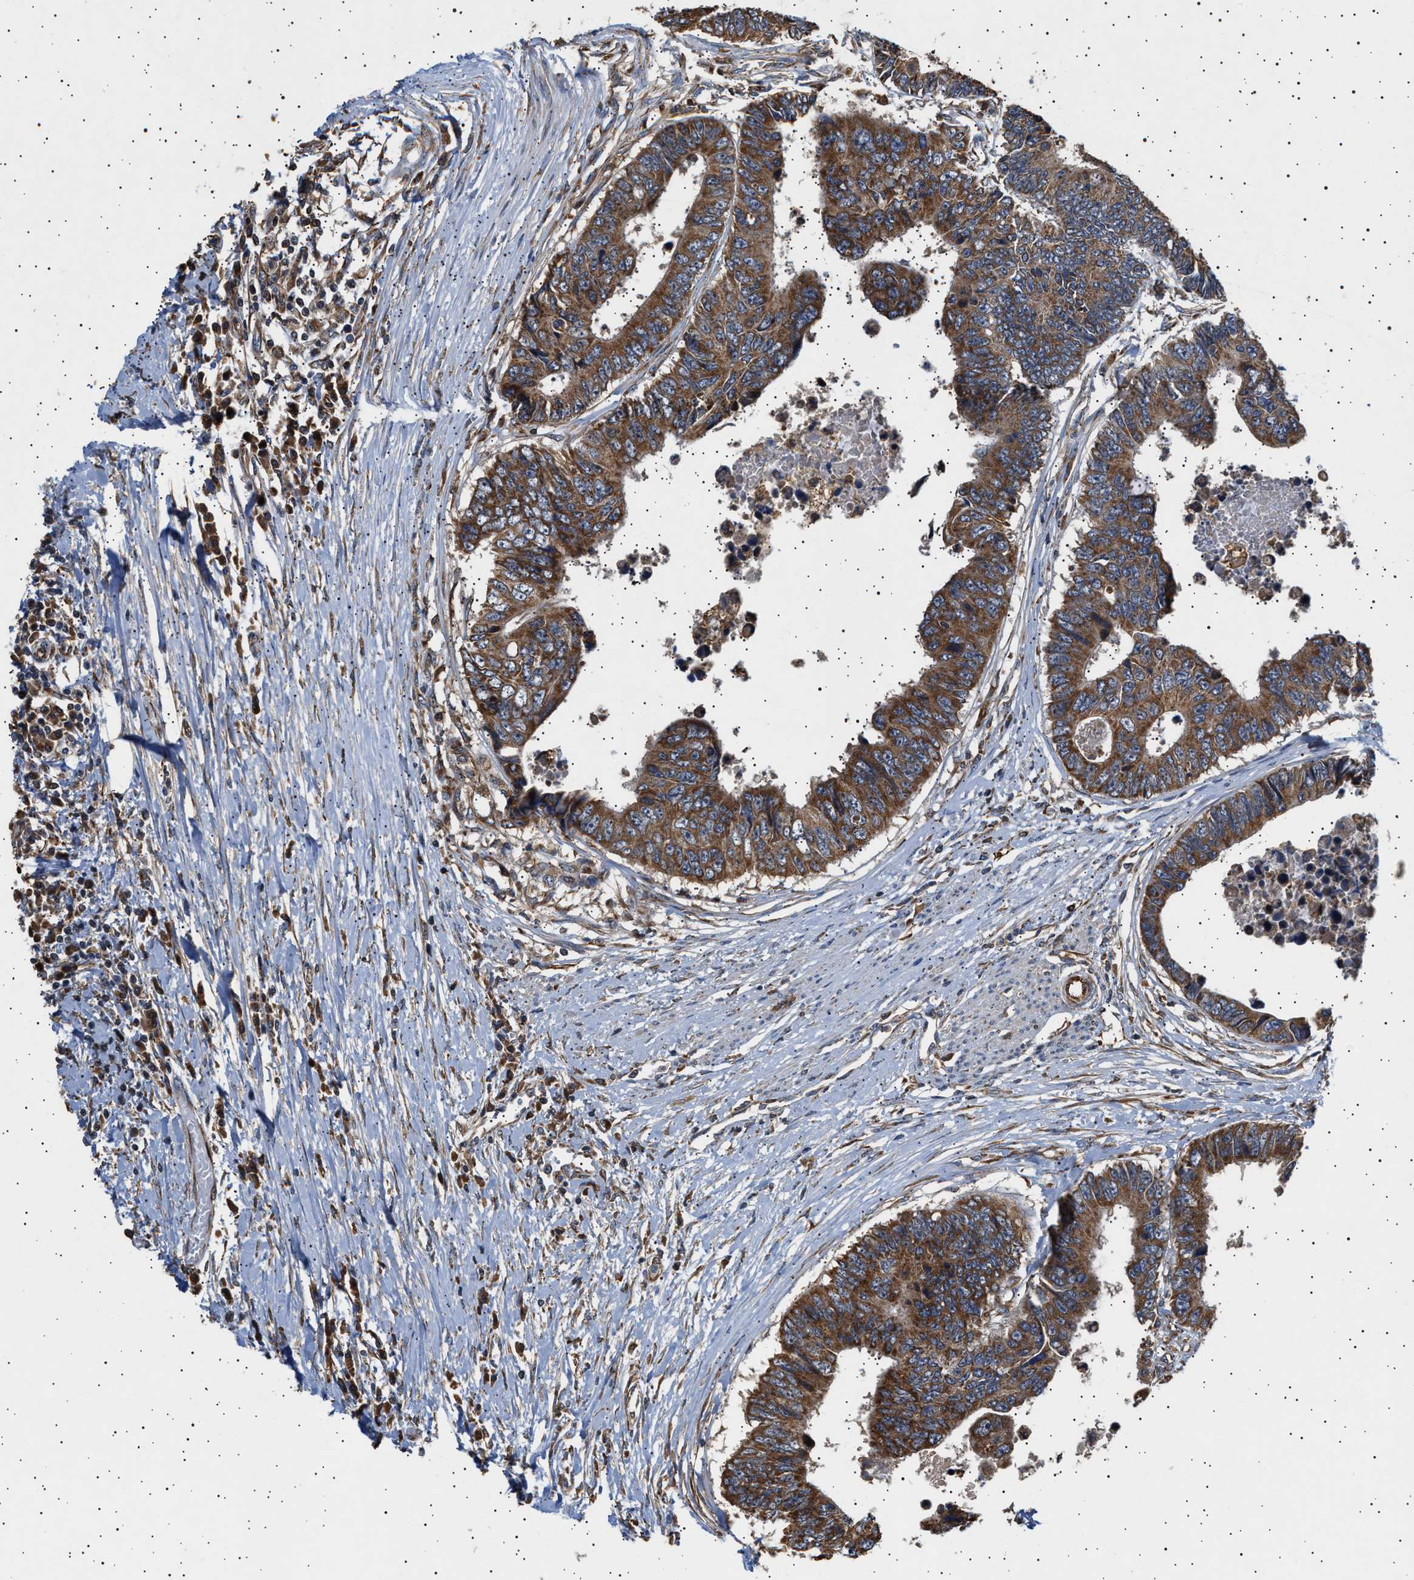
{"staining": {"intensity": "moderate", "quantity": ">75%", "location": "cytoplasmic/membranous"}, "tissue": "colorectal cancer", "cell_type": "Tumor cells", "image_type": "cancer", "snomed": [{"axis": "morphology", "description": "Adenocarcinoma, NOS"}, {"axis": "topography", "description": "Rectum"}], "caption": "Adenocarcinoma (colorectal) stained with a brown dye demonstrates moderate cytoplasmic/membranous positive positivity in about >75% of tumor cells.", "gene": "TRUB2", "patient": {"sex": "male", "age": 84}}